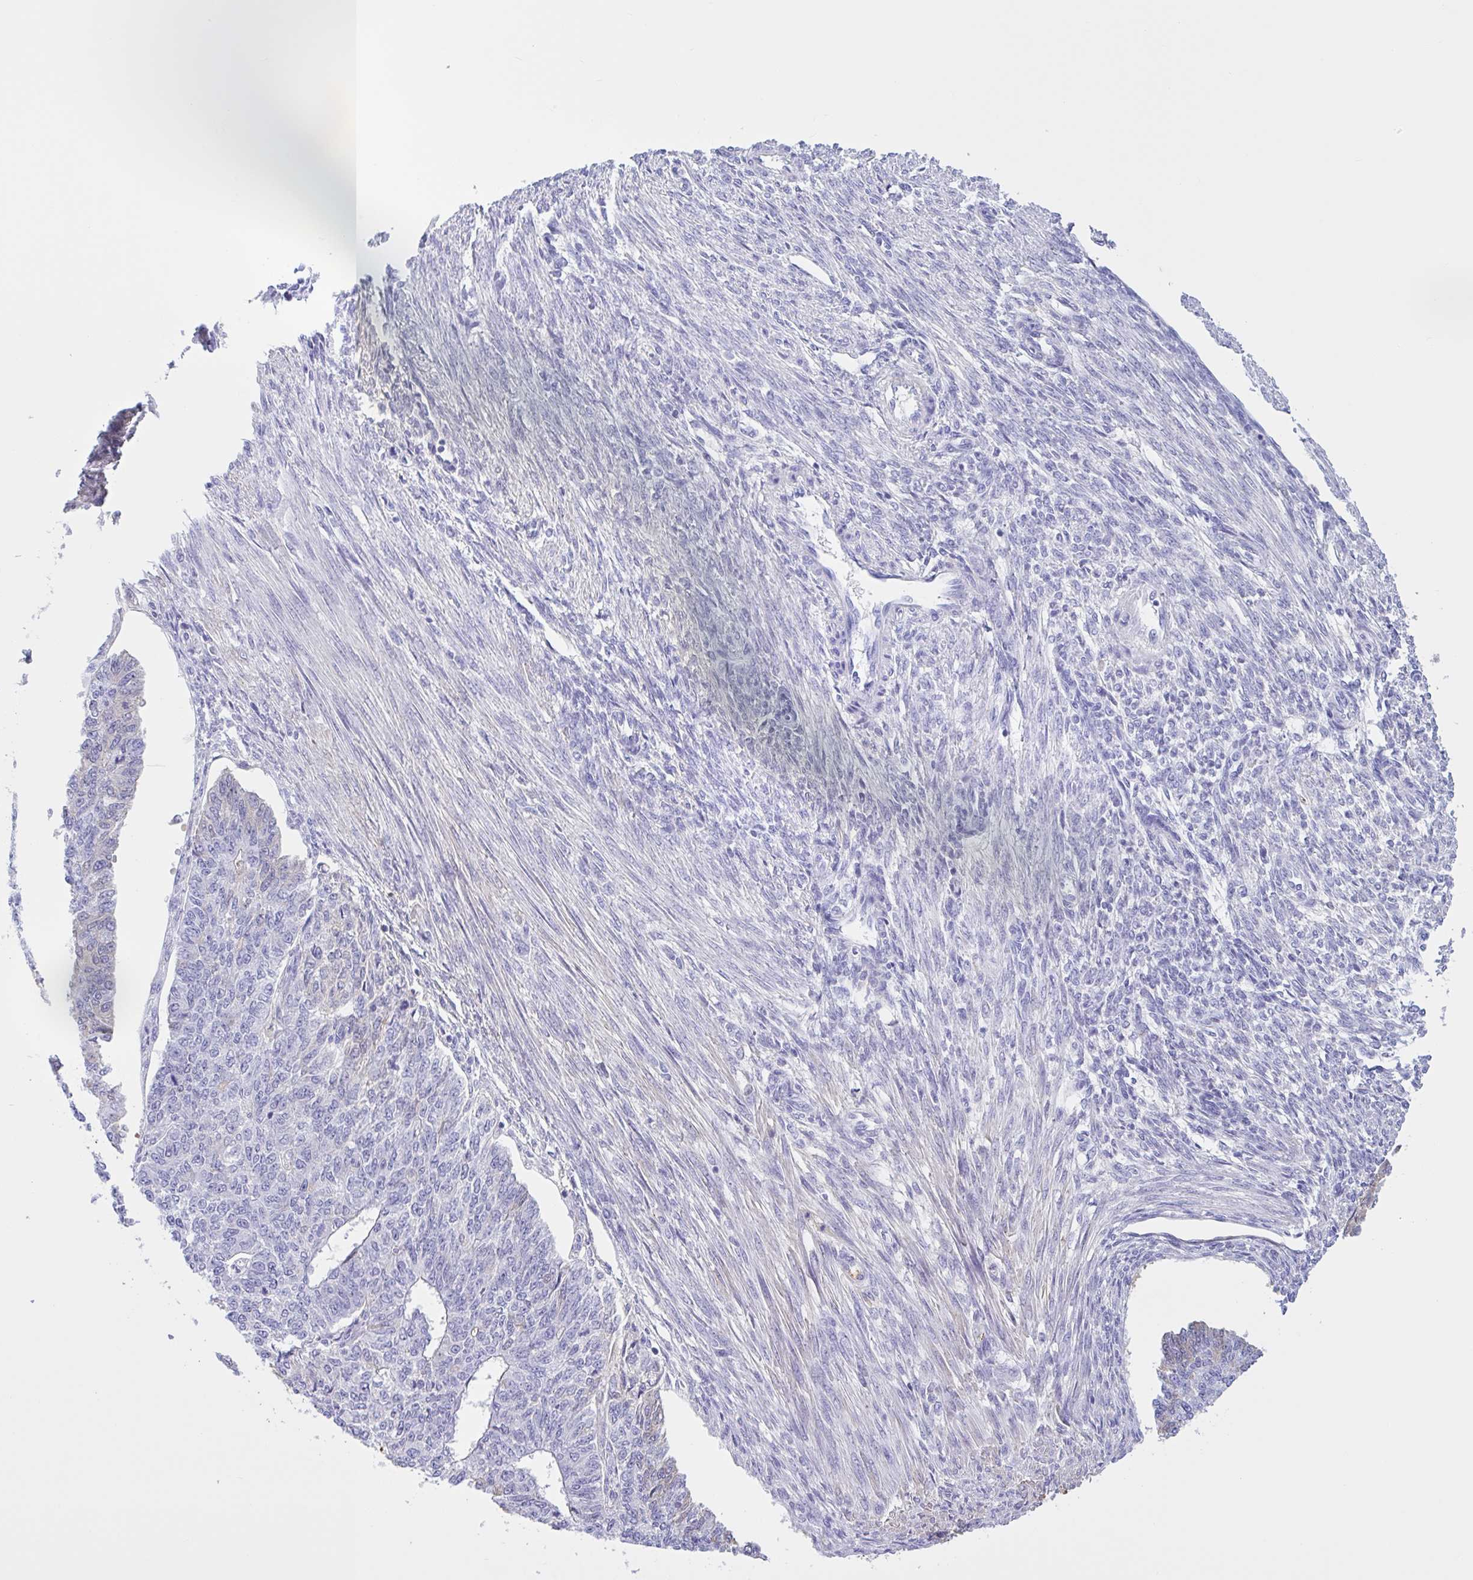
{"staining": {"intensity": "negative", "quantity": "none", "location": "none"}, "tissue": "endometrial cancer", "cell_type": "Tumor cells", "image_type": "cancer", "snomed": [{"axis": "morphology", "description": "Adenocarcinoma, NOS"}, {"axis": "topography", "description": "Endometrium"}], "caption": "Immunohistochemical staining of human endometrial cancer (adenocarcinoma) exhibits no significant positivity in tumor cells.", "gene": "LARGE2", "patient": {"sex": "female", "age": 32}}